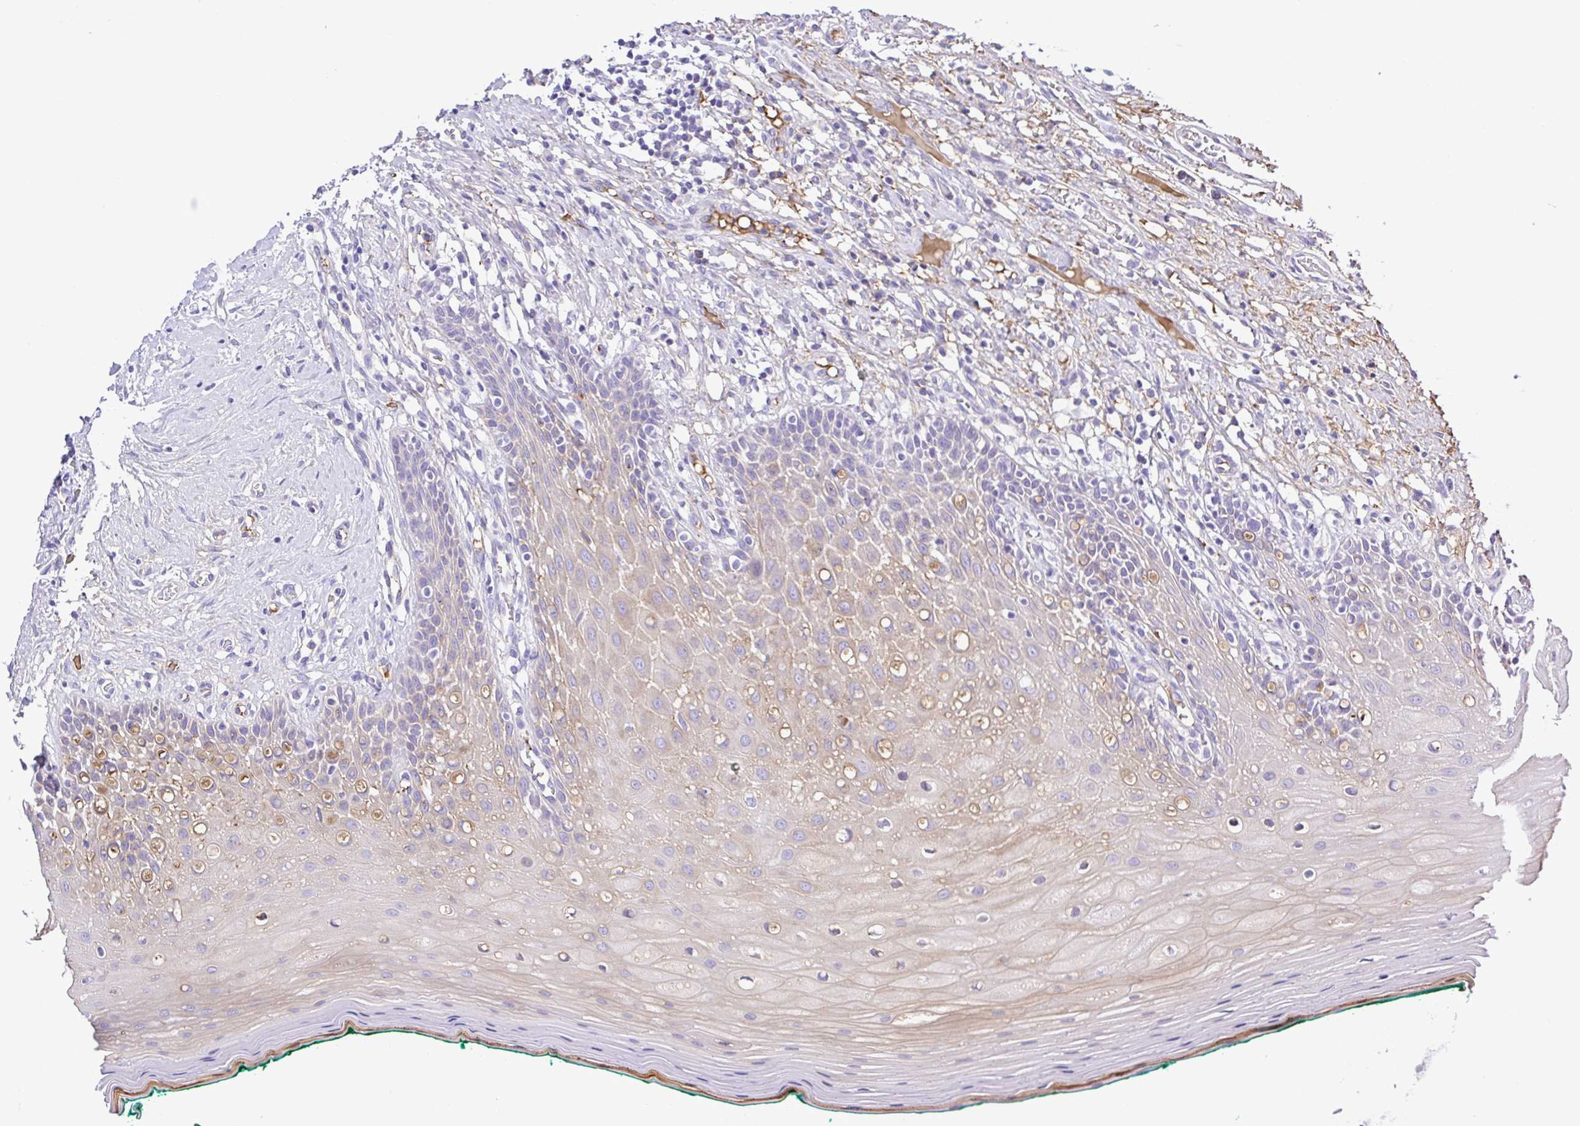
{"staining": {"intensity": "weak", "quantity": "25%-75%", "location": "cytoplasmic/membranous"}, "tissue": "oral mucosa", "cell_type": "Squamous epithelial cells", "image_type": "normal", "snomed": [{"axis": "morphology", "description": "Normal tissue, NOS"}, {"axis": "topography", "description": "Oral tissue"}], "caption": "Immunohistochemistry (DAB (3,3'-diaminobenzidine)) staining of unremarkable human oral mucosa reveals weak cytoplasmic/membranous protein expression in about 25%-75% of squamous epithelial cells. The staining is performed using DAB brown chromogen to label protein expression. The nuclei are counter-stained blue using hematoxylin.", "gene": "GABBR2", "patient": {"sex": "female", "age": 83}}